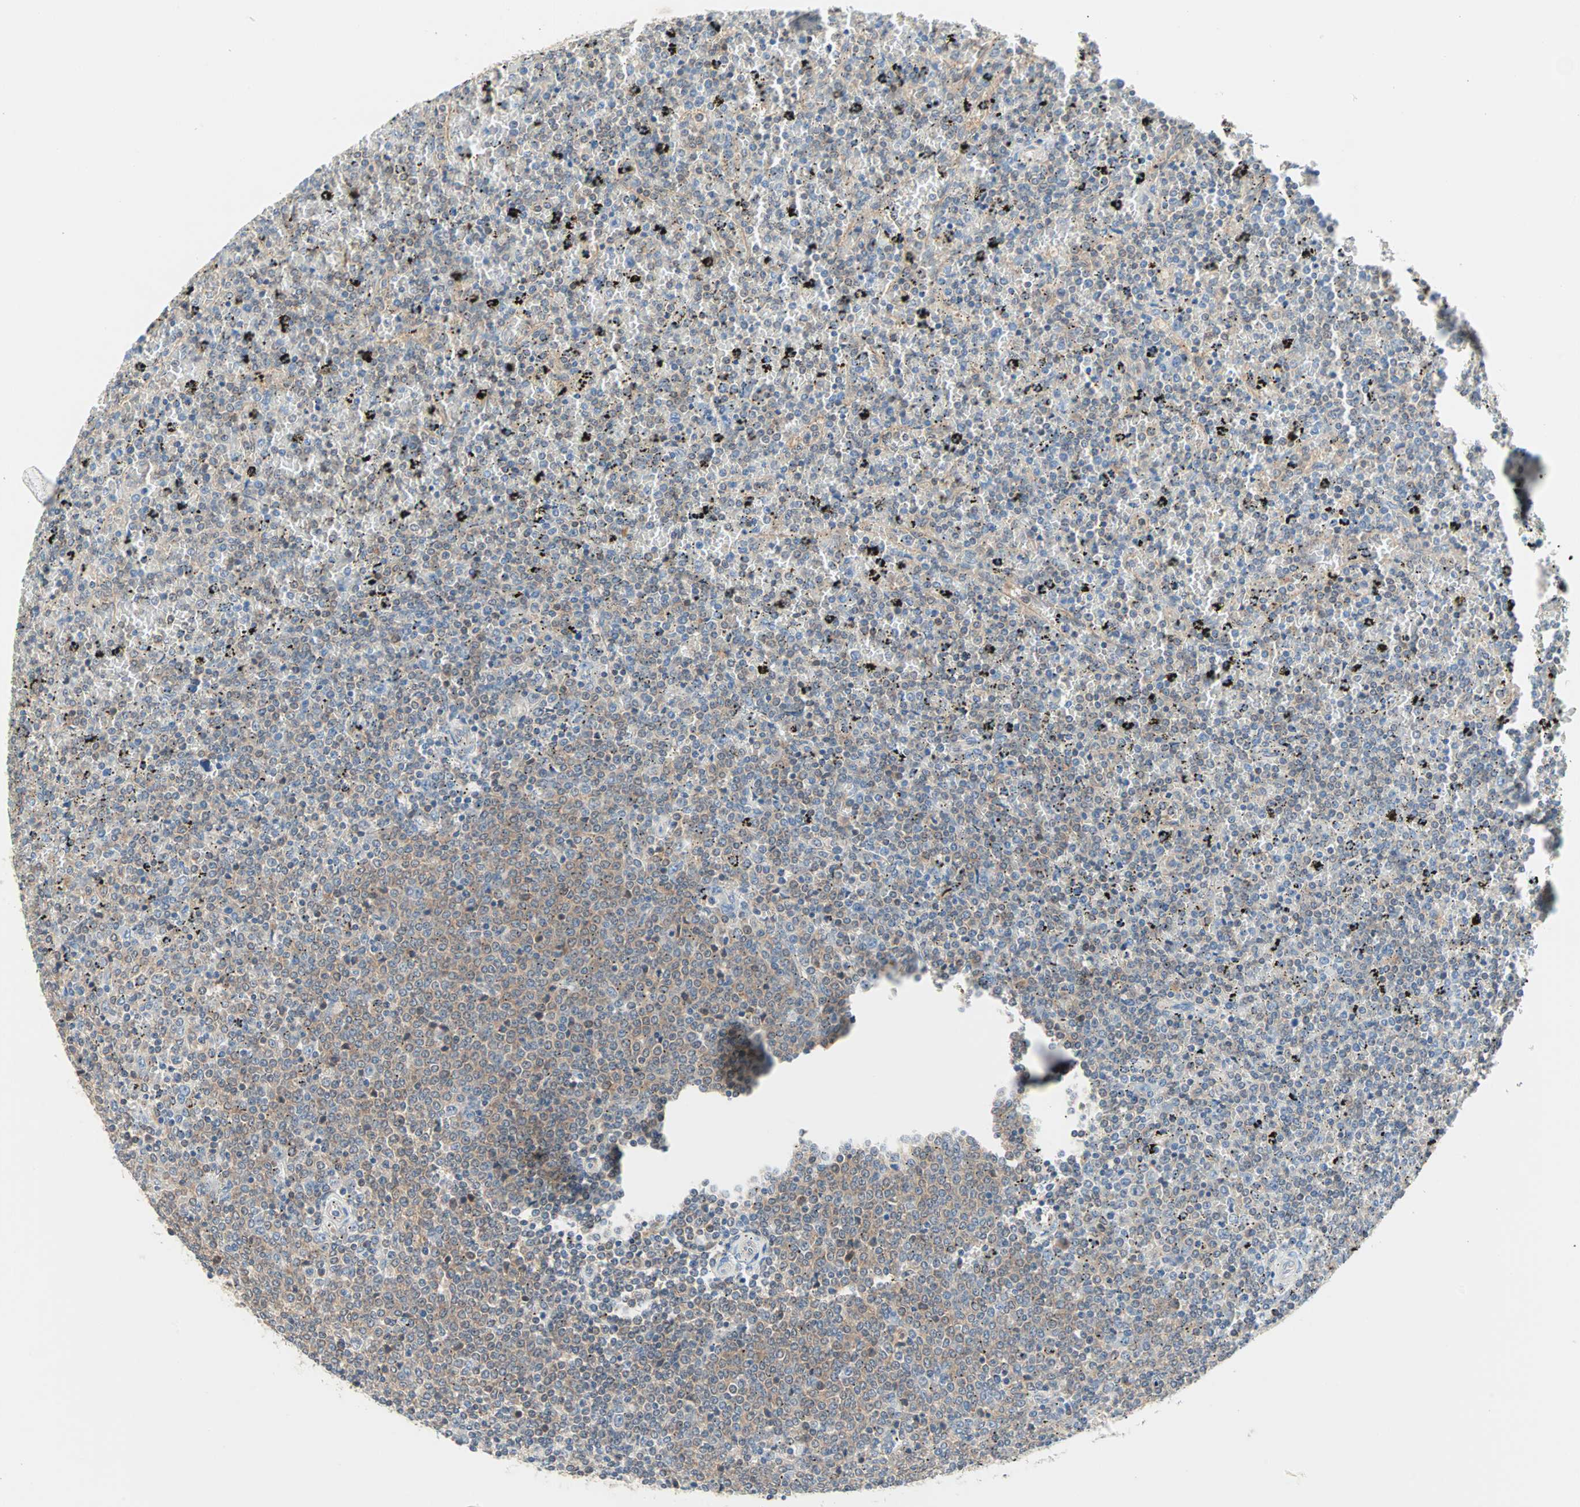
{"staining": {"intensity": "weak", "quantity": "25%-75%", "location": "cytoplasmic/membranous"}, "tissue": "lymphoma", "cell_type": "Tumor cells", "image_type": "cancer", "snomed": [{"axis": "morphology", "description": "Malignant lymphoma, non-Hodgkin's type, Low grade"}, {"axis": "topography", "description": "Spleen"}], "caption": "This photomicrograph displays immunohistochemistry staining of human lymphoma, with low weak cytoplasmic/membranous staining in approximately 25%-75% of tumor cells.", "gene": "MPI", "patient": {"sex": "female", "age": 77}}